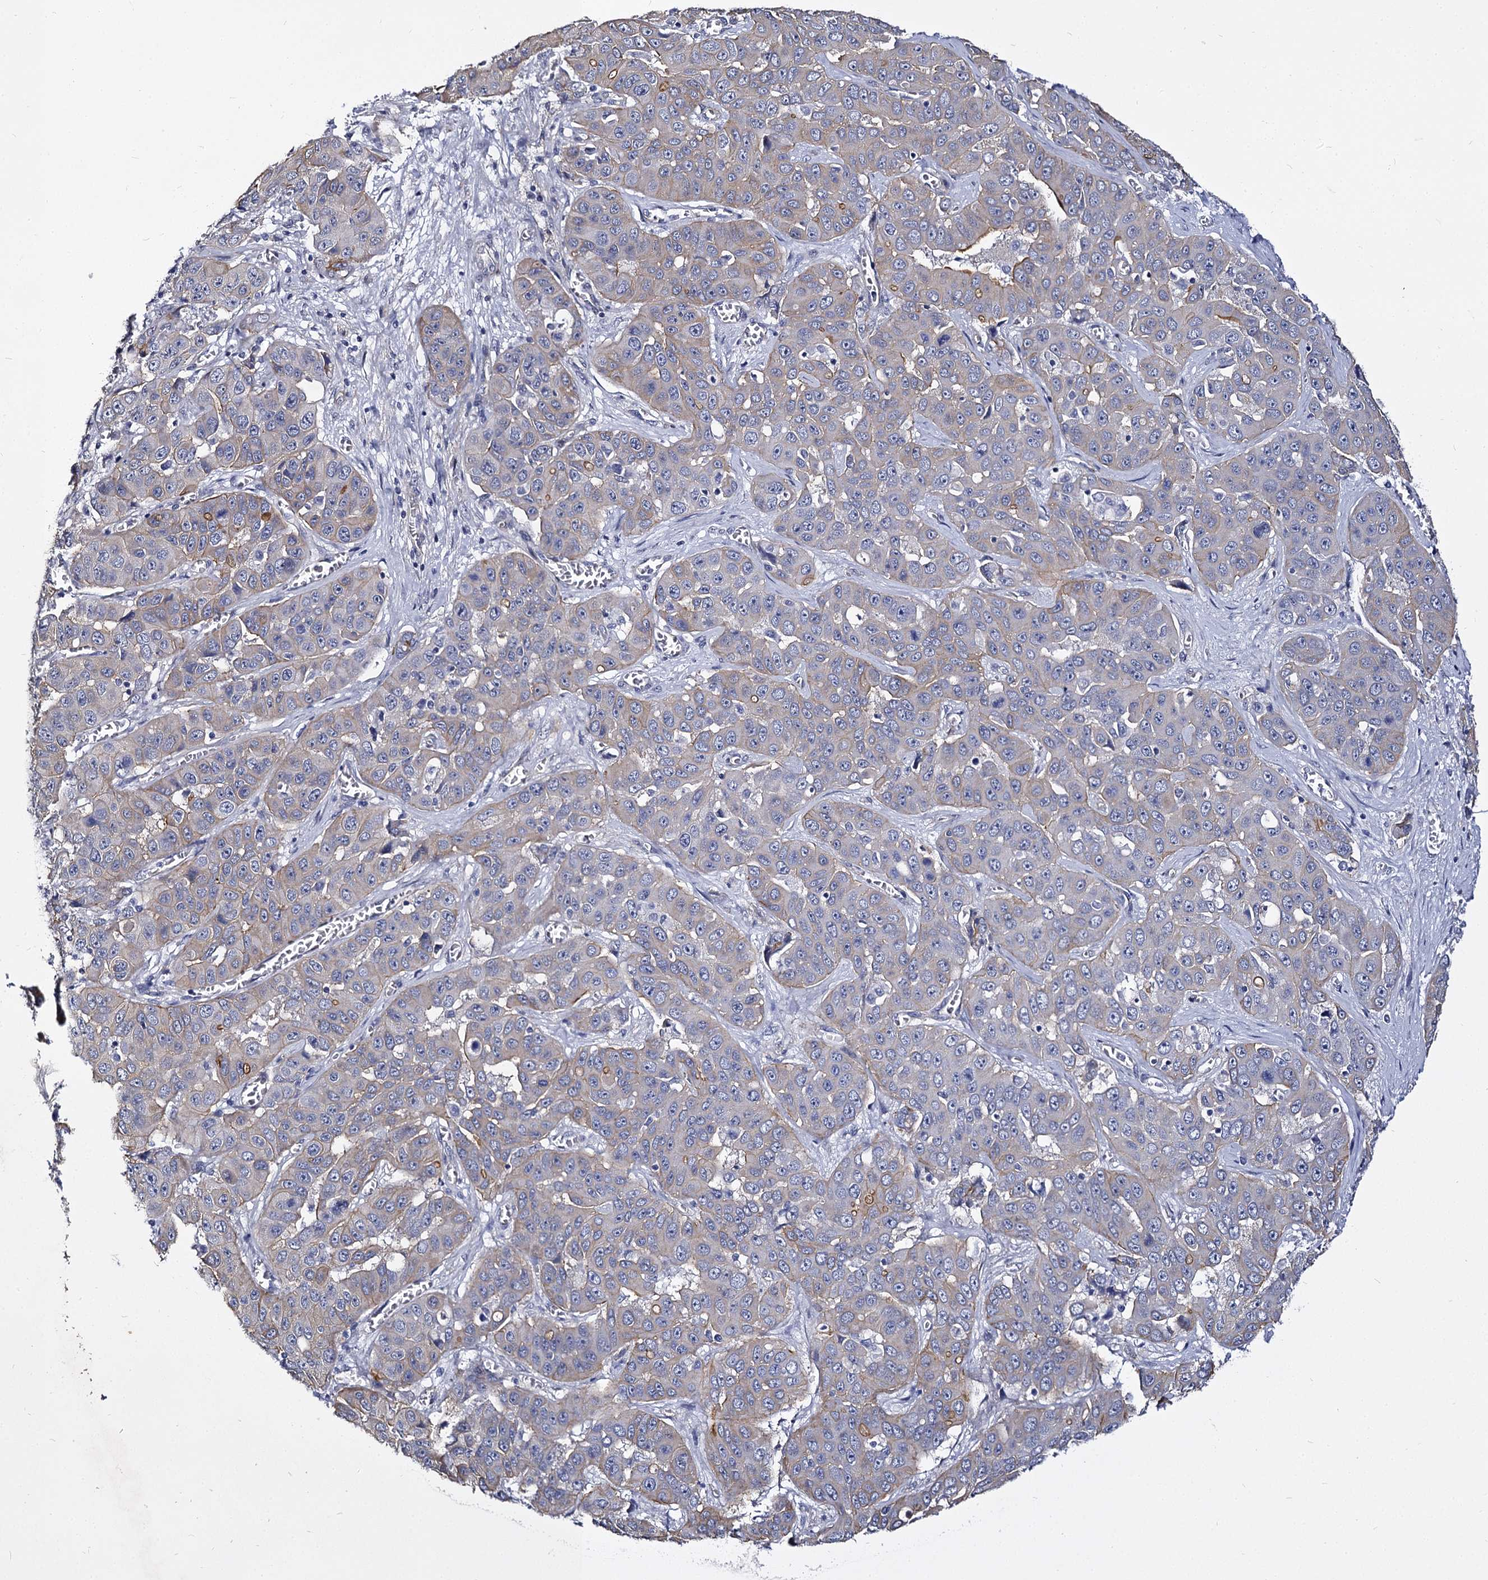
{"staining": {"intensity": "moderate", "quantity": "<25%", "location": "cytoplasmic/membranous"}, "tissue": "liver cancer", "cell_type": "Tumor cells", "image_type": "cancer", "snomed": [{"axis": "morphology", "description": "Cholangiocarcinoma"}, {"axis": "topography", "description": "Liver"}], "caption": "Immunohistochemical staining of human liver cancer exhibits low levels of moderate cytoplasmic/membranous positivity in approximately <25% of tumor cells. The staining was performed using DAB (3,3'-diaminobenzidine), with brown indicating positive protein expression. Nuclei are stained blue with hematoxylin.", "gene": "CBFB", "patient": {"sex": "female", "age": 52}}